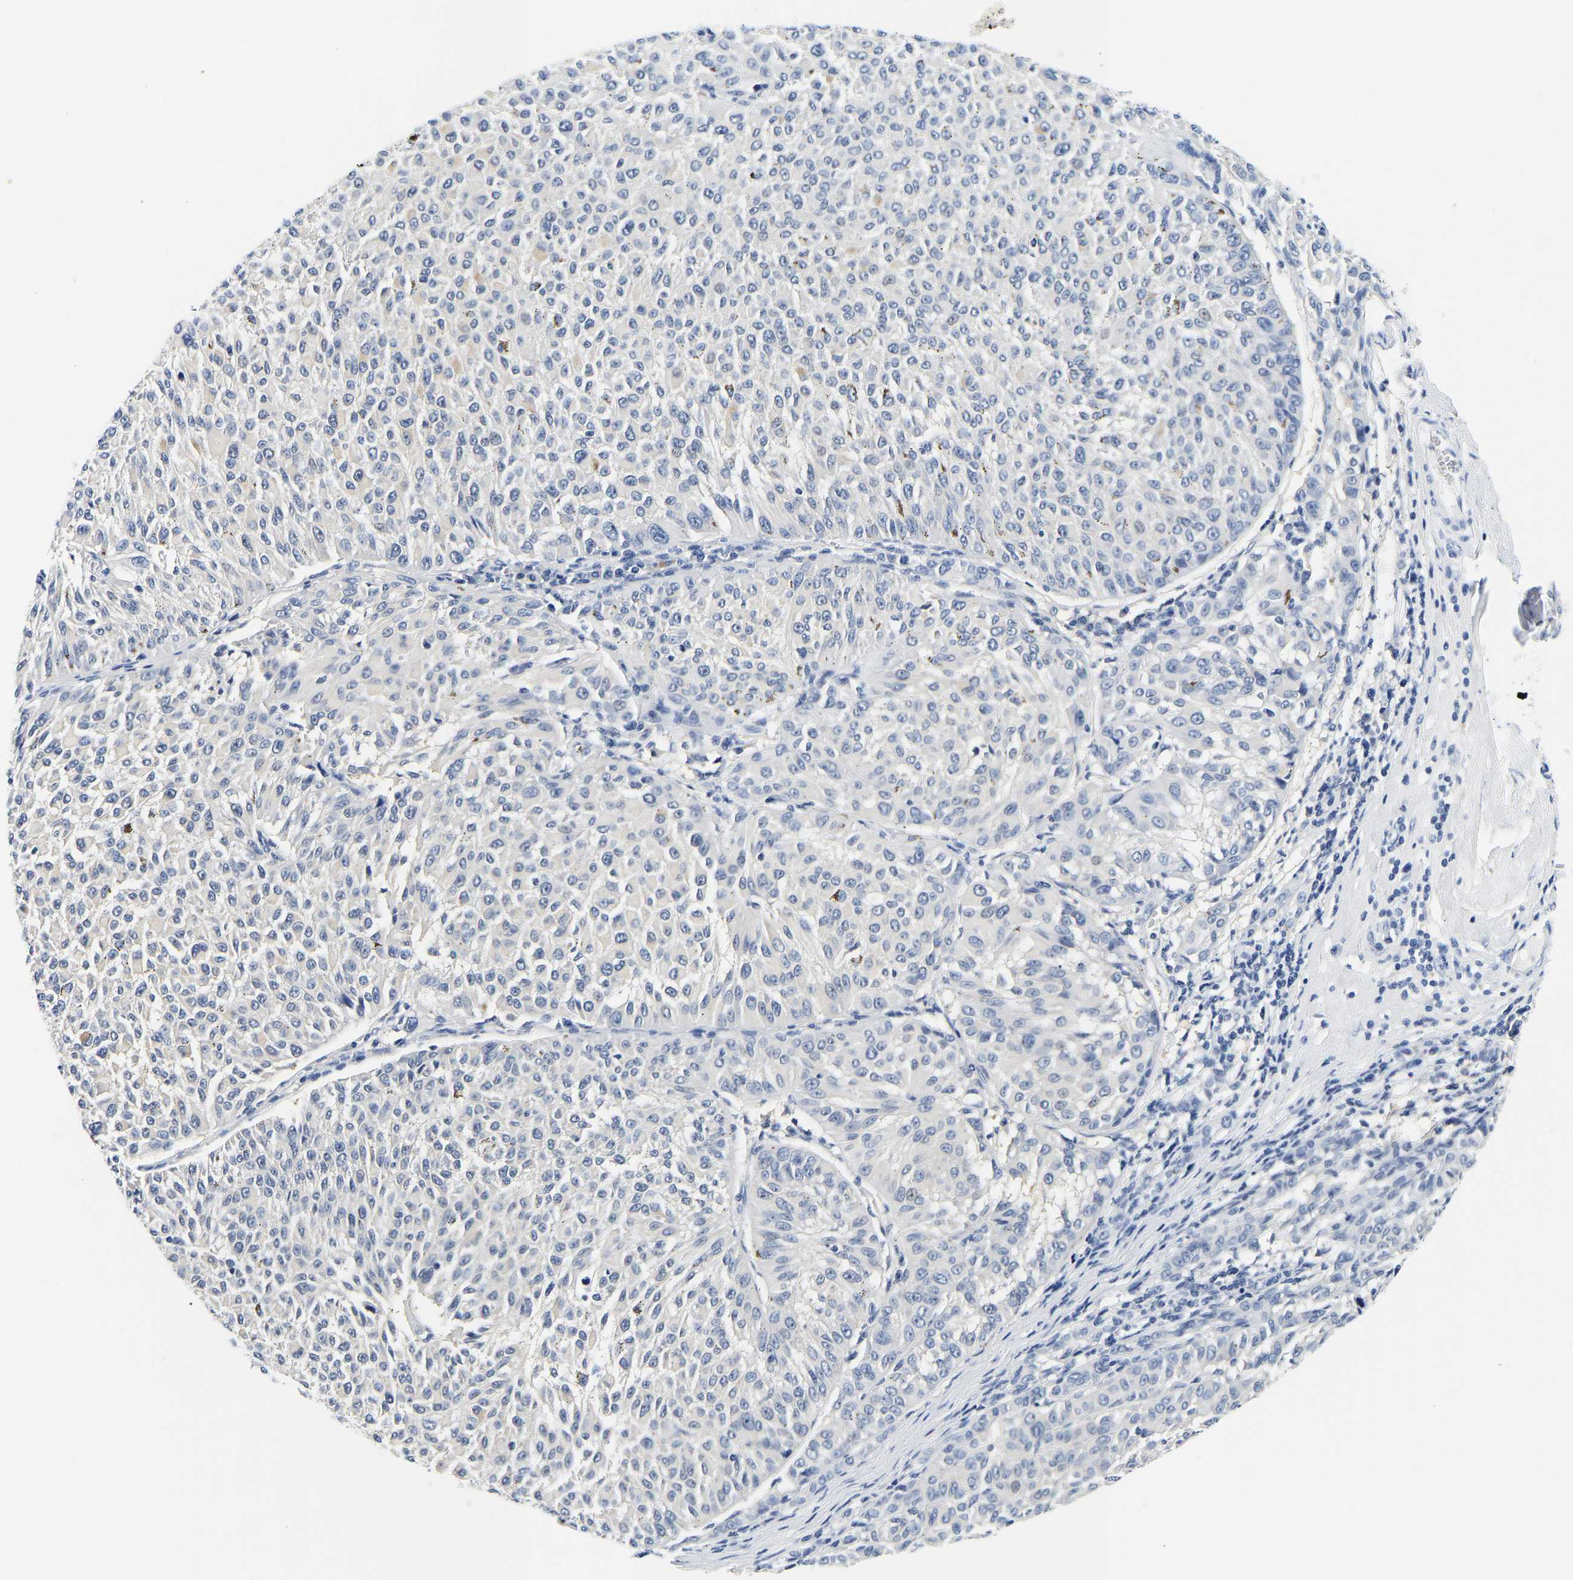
{"staining": {"intensity": "negative", "quantity": "none", "location": "none"}, "tissue": "melanoma", "cell_type": "Tumor cells", "image_type": "cancer", "snomed": [{"axis": "morphology", "description": "Malignant melanoma, NOS"}, {"axis": "topography", "description": "Skin"}], "caption": "IHC photomicrograph of human malignant melanoma stained for a protein (brown), which reveals no positivity in tumor cells.", "gene": "UCHL3", "patient": {"sex": "female", "age": 72}}